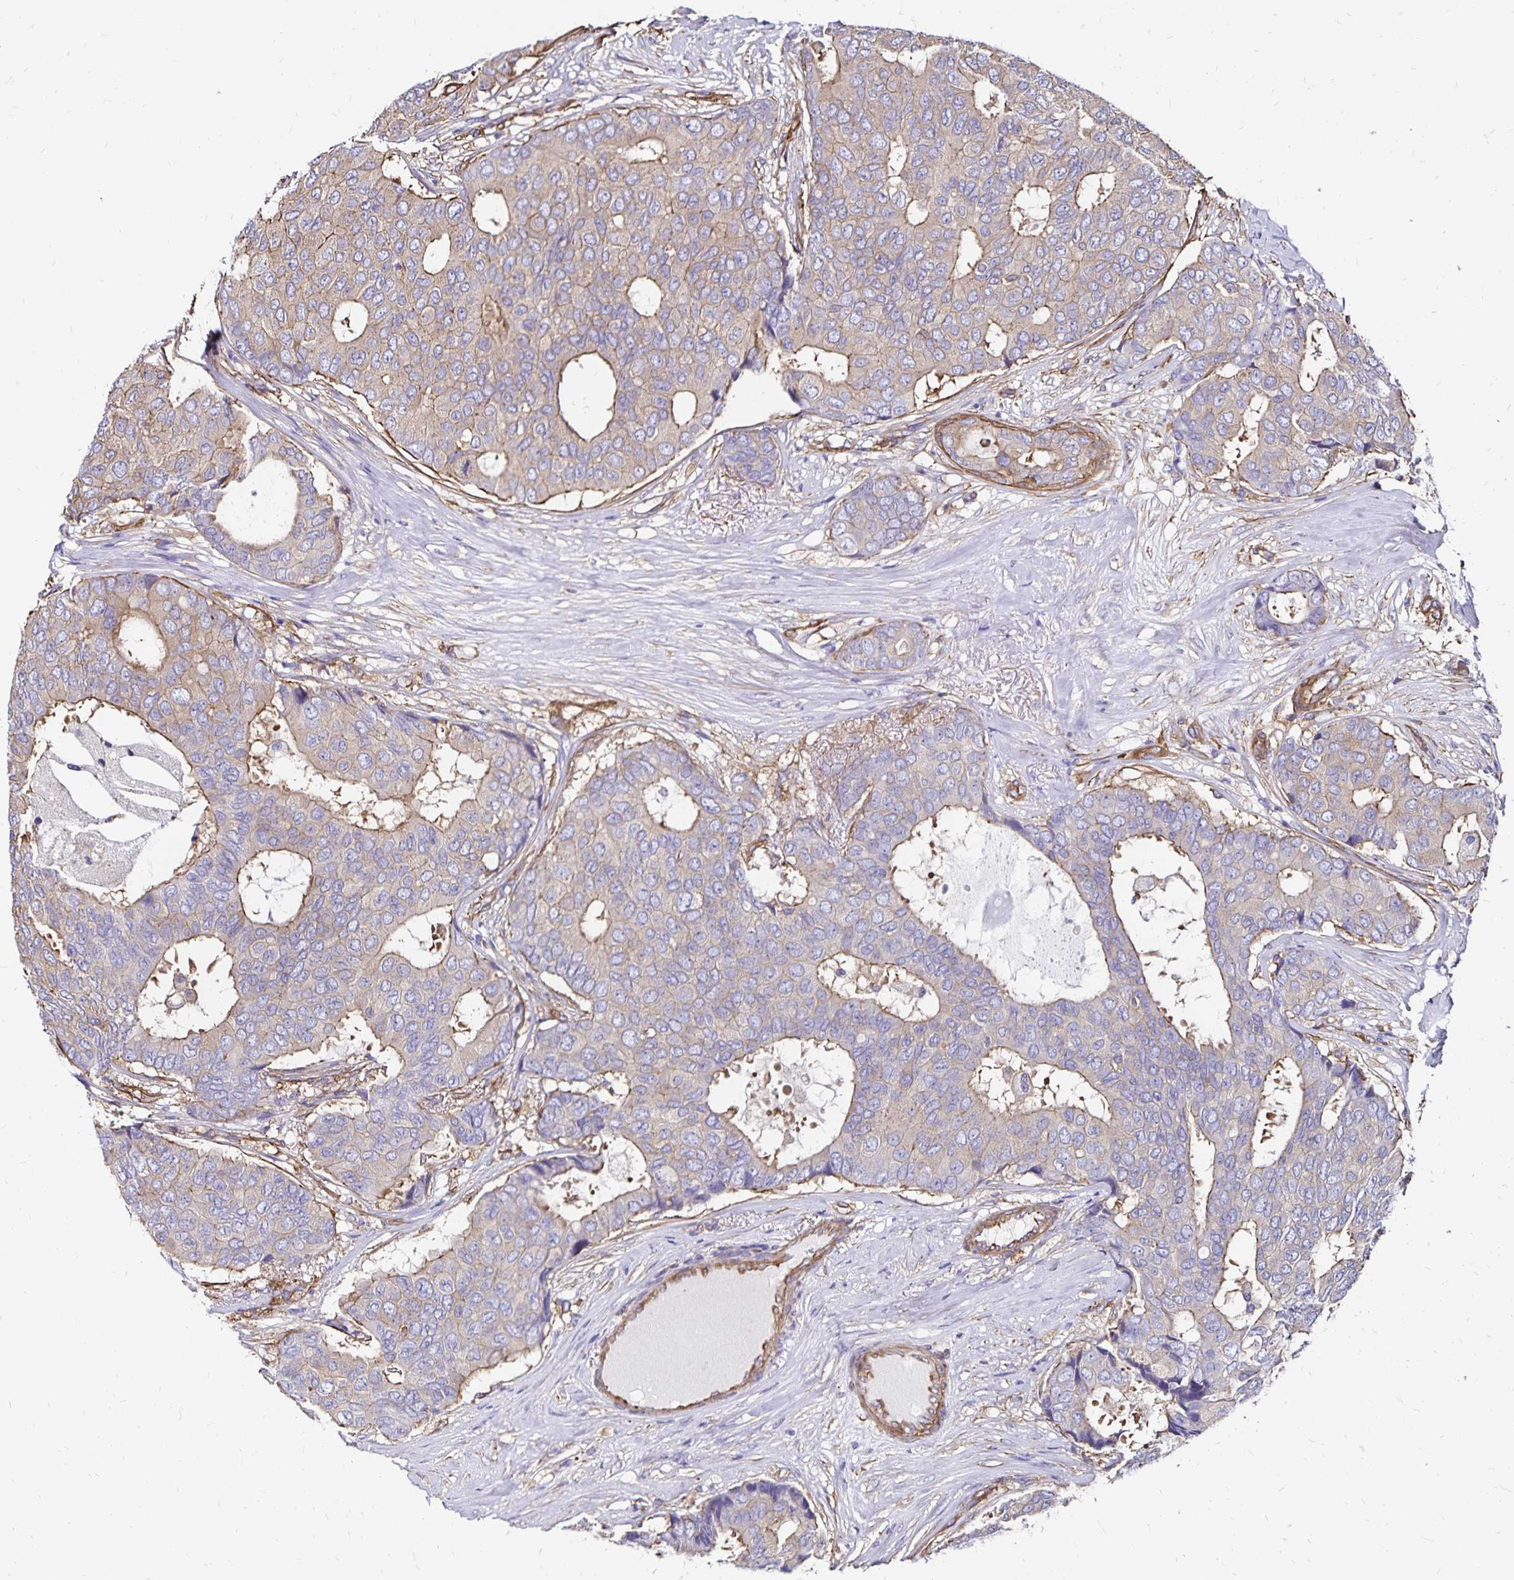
{"staining": {"intensity": "weak", "quantity": "25%-75%", "location": "cytoplasmic/membranous"}, "tissue": "breast cancer", "cell_type": "Tumor cells", "image_type": "cancer", "snomed": [{"axis": "morphology", "description": "Duct carcinoma"}, {"axis": "topography", "description": "Breast"}], "caption": "A photomicrograph showing weak cytoplasmic/membranous staining in approximately 25%-75% of tumor cells in breast cancer (infiltrating ductal carcinoma), as visualized by brown immunohistochemical staining.", "gene": "RPRML", "patient": {"sex": "female", "age": 75}}